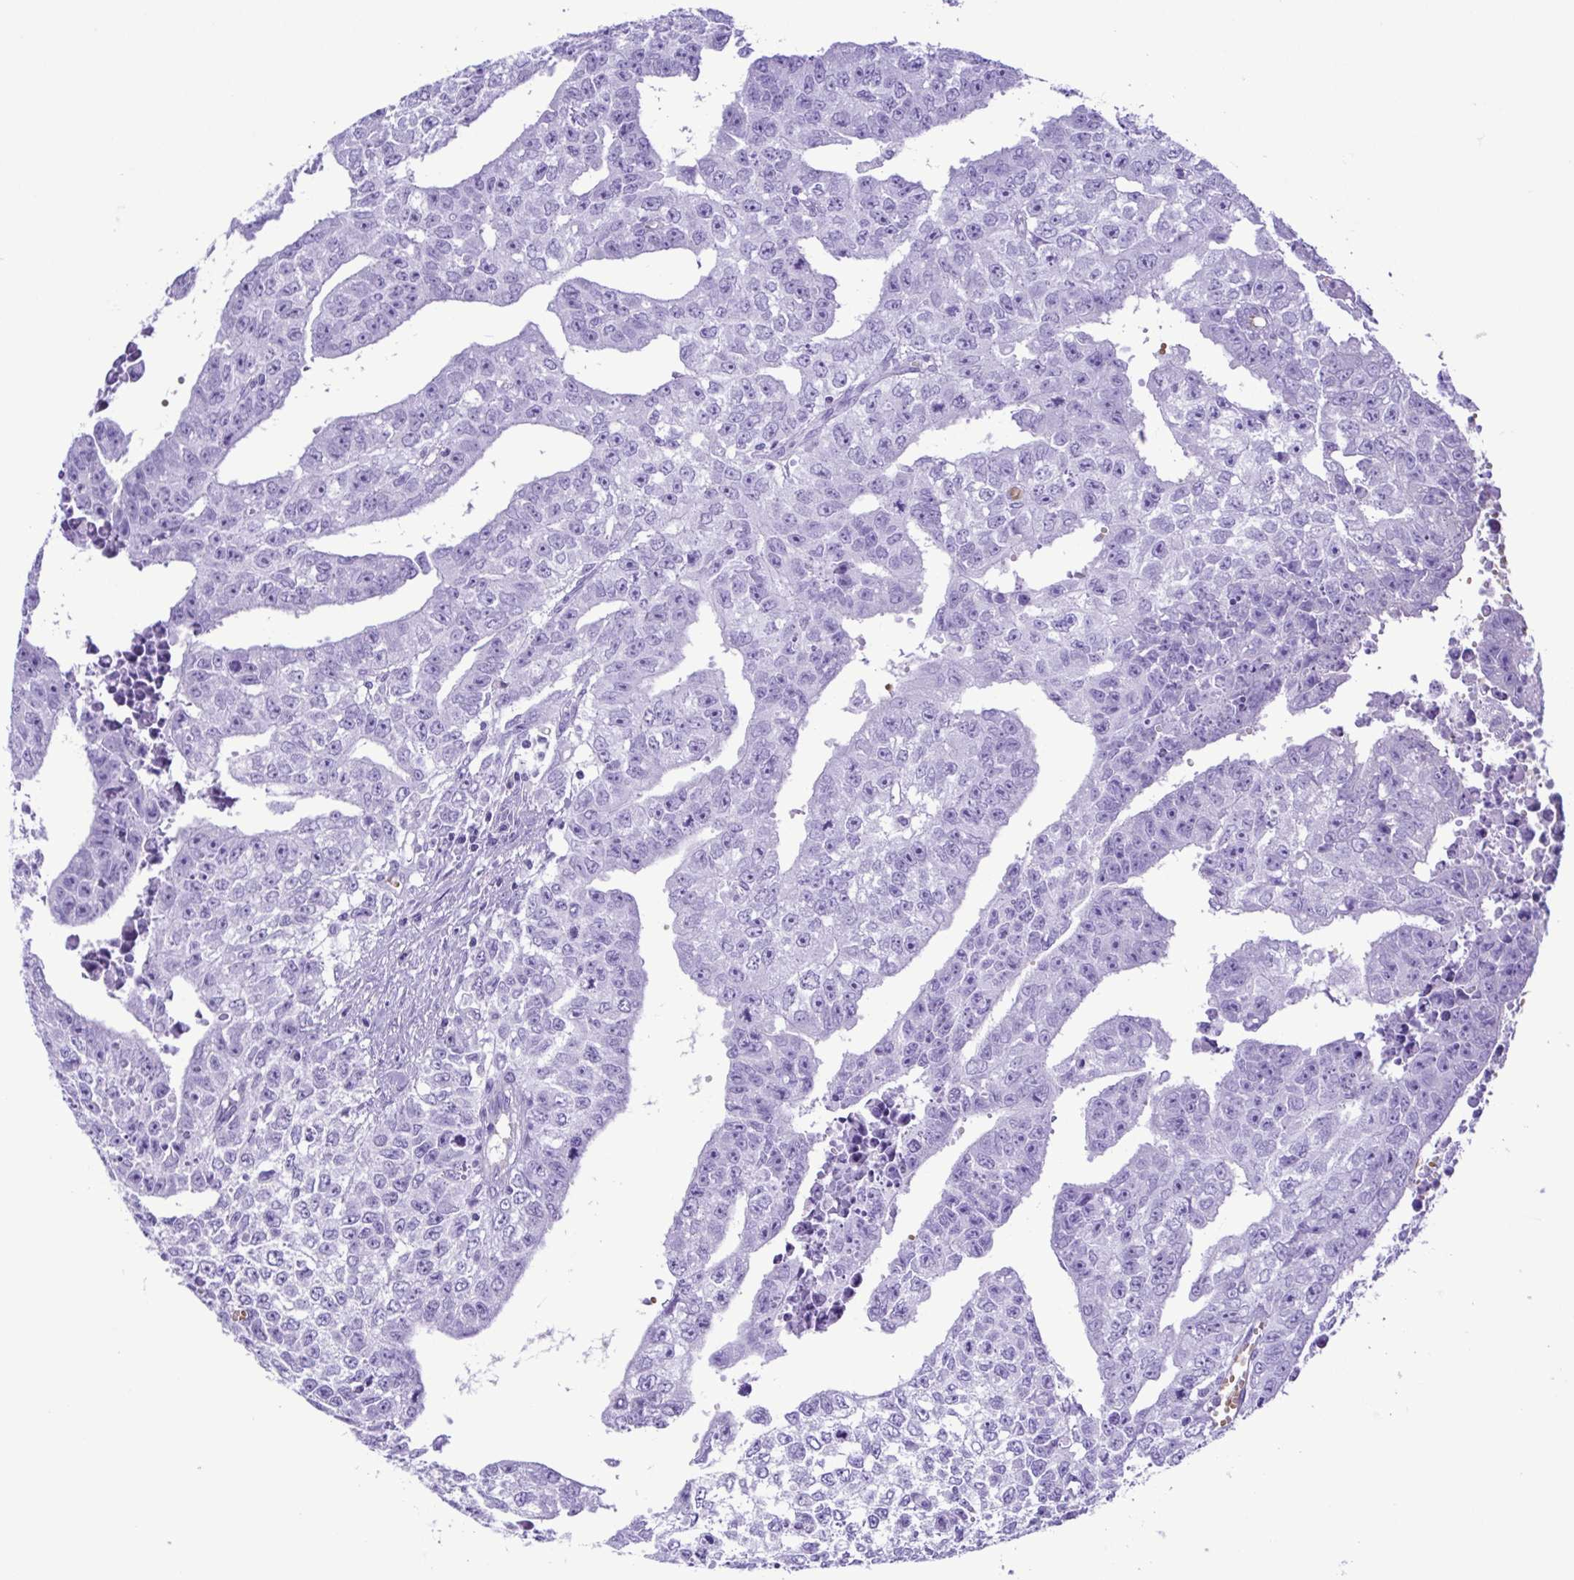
{"staining": {"intensity": "negative", "quantity": "none", "location": "none"}, "tissue": "testis cancer", "cell_type": "Tumor cells", "image_type": "cancer", "snomed": [{"axis": "morphology", "description": "Carcinoma, Embryonal, NOS"}, {"axis": "morphology", "description": "Teratoma, malignant, NOS"}, {"axis": "topography", "description": "Testis"}], "caption": "Tumor cells show no significant expression in embryonal carcinoma (testis). The staining is performed using DAB brown chromogen with nuclei counter-stained in using hematoxylin.", "gene": "SYT1", "patient": {"sex": "male", "age": 24}}